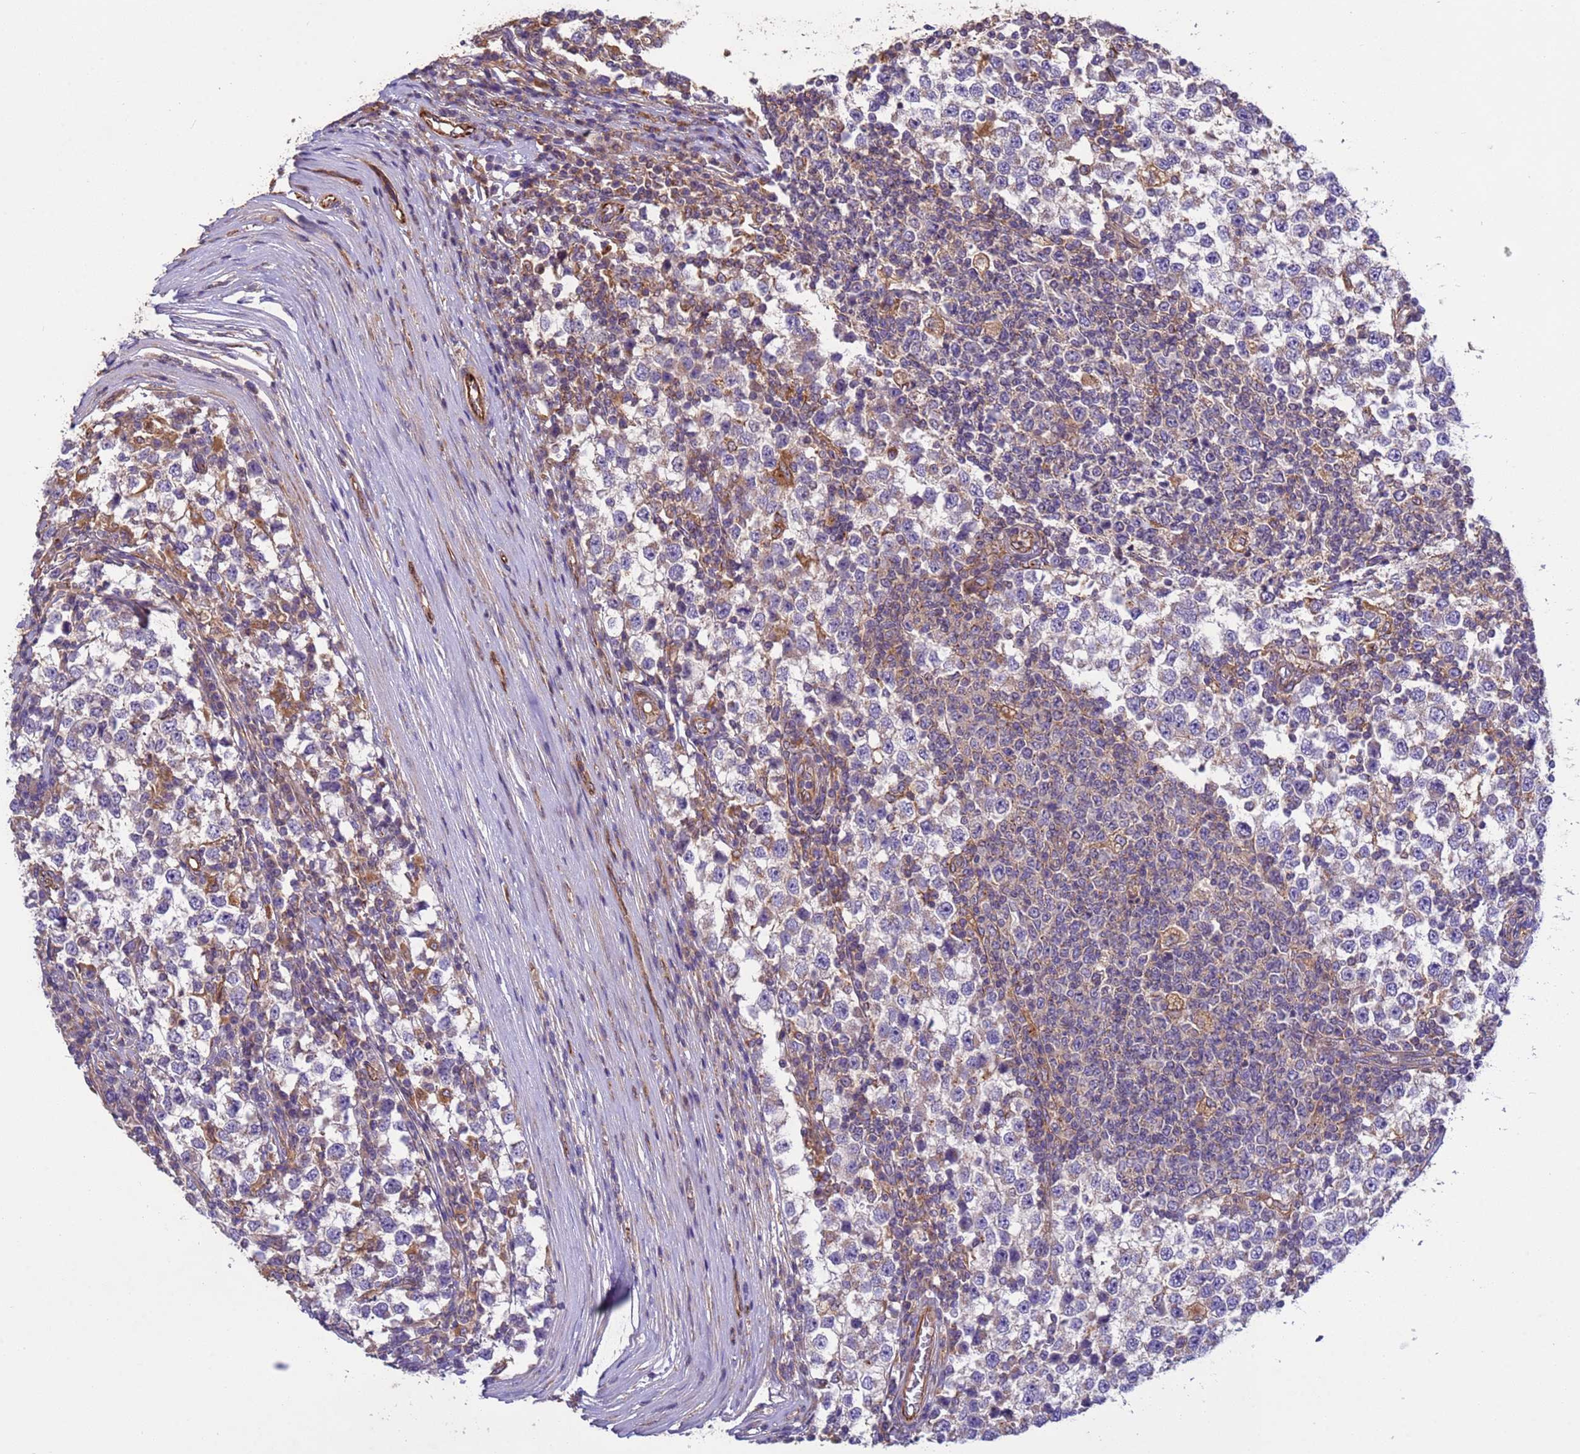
{"staining": {"intensity": "negative", "quantity": "none", "location": "none"}, "tissue": "testis cancer", "cell_type": "Tumor cells", "image_type": "cancer", "snomed": [{"axis": "morphology", "description": "Seminoma, NOS"}, {"axis": "topography", "description": "Testis"}], "caption": "High power microscopy micrograph of an immunohistochemistry histopathology image of seminoma (testis), revealing no significant positivity in tumor cells.", "gene": "RAB10", "patient": {"sex": "male", "age": 65}}